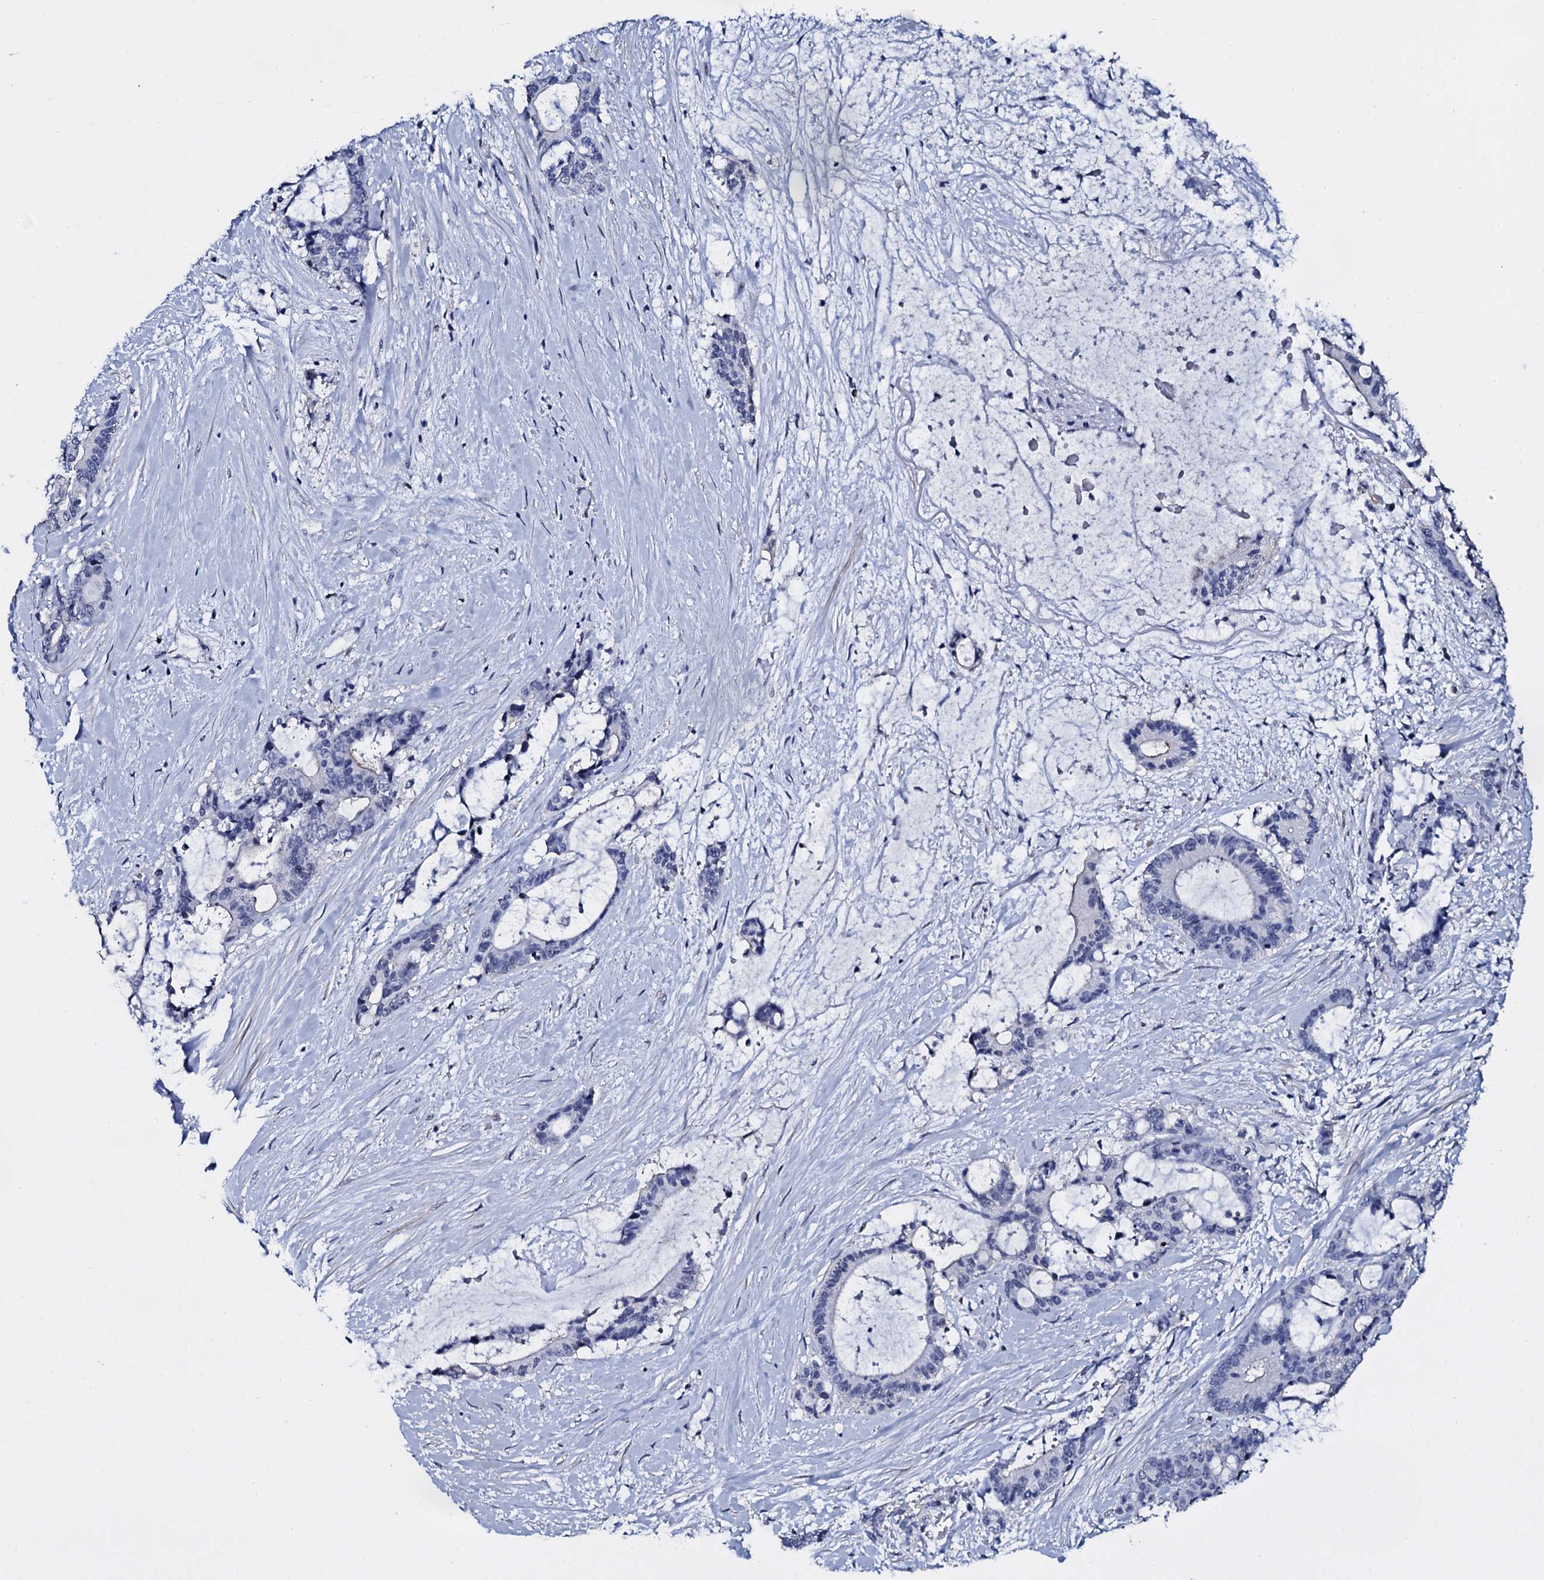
{"staining": {"intensity": "negative", "quantity": "none", "location": "none"}, "tissue": "liver cancer", "cell_type": "Tumor cells", "image_type": "cancer", "snomed": [{"axis": "morphology", "description": "Normal tissue, NOS"}, {"axis": "morphology", "description": "Cholangiocarcinoma"}, {"axis": "topography", "description": "Liver"}, {"axis": "topography", "description": "Peripheral nerve tissue"}], "caption": "DAB (3,3'-diaminobenzidine) immunohistochemical staining of human liver cancer reveals no significant positivity in tumor cells. Nuclei are stained in blue.", "gene": "NPM2", "patient": {"sex": "female", "age": 73}}